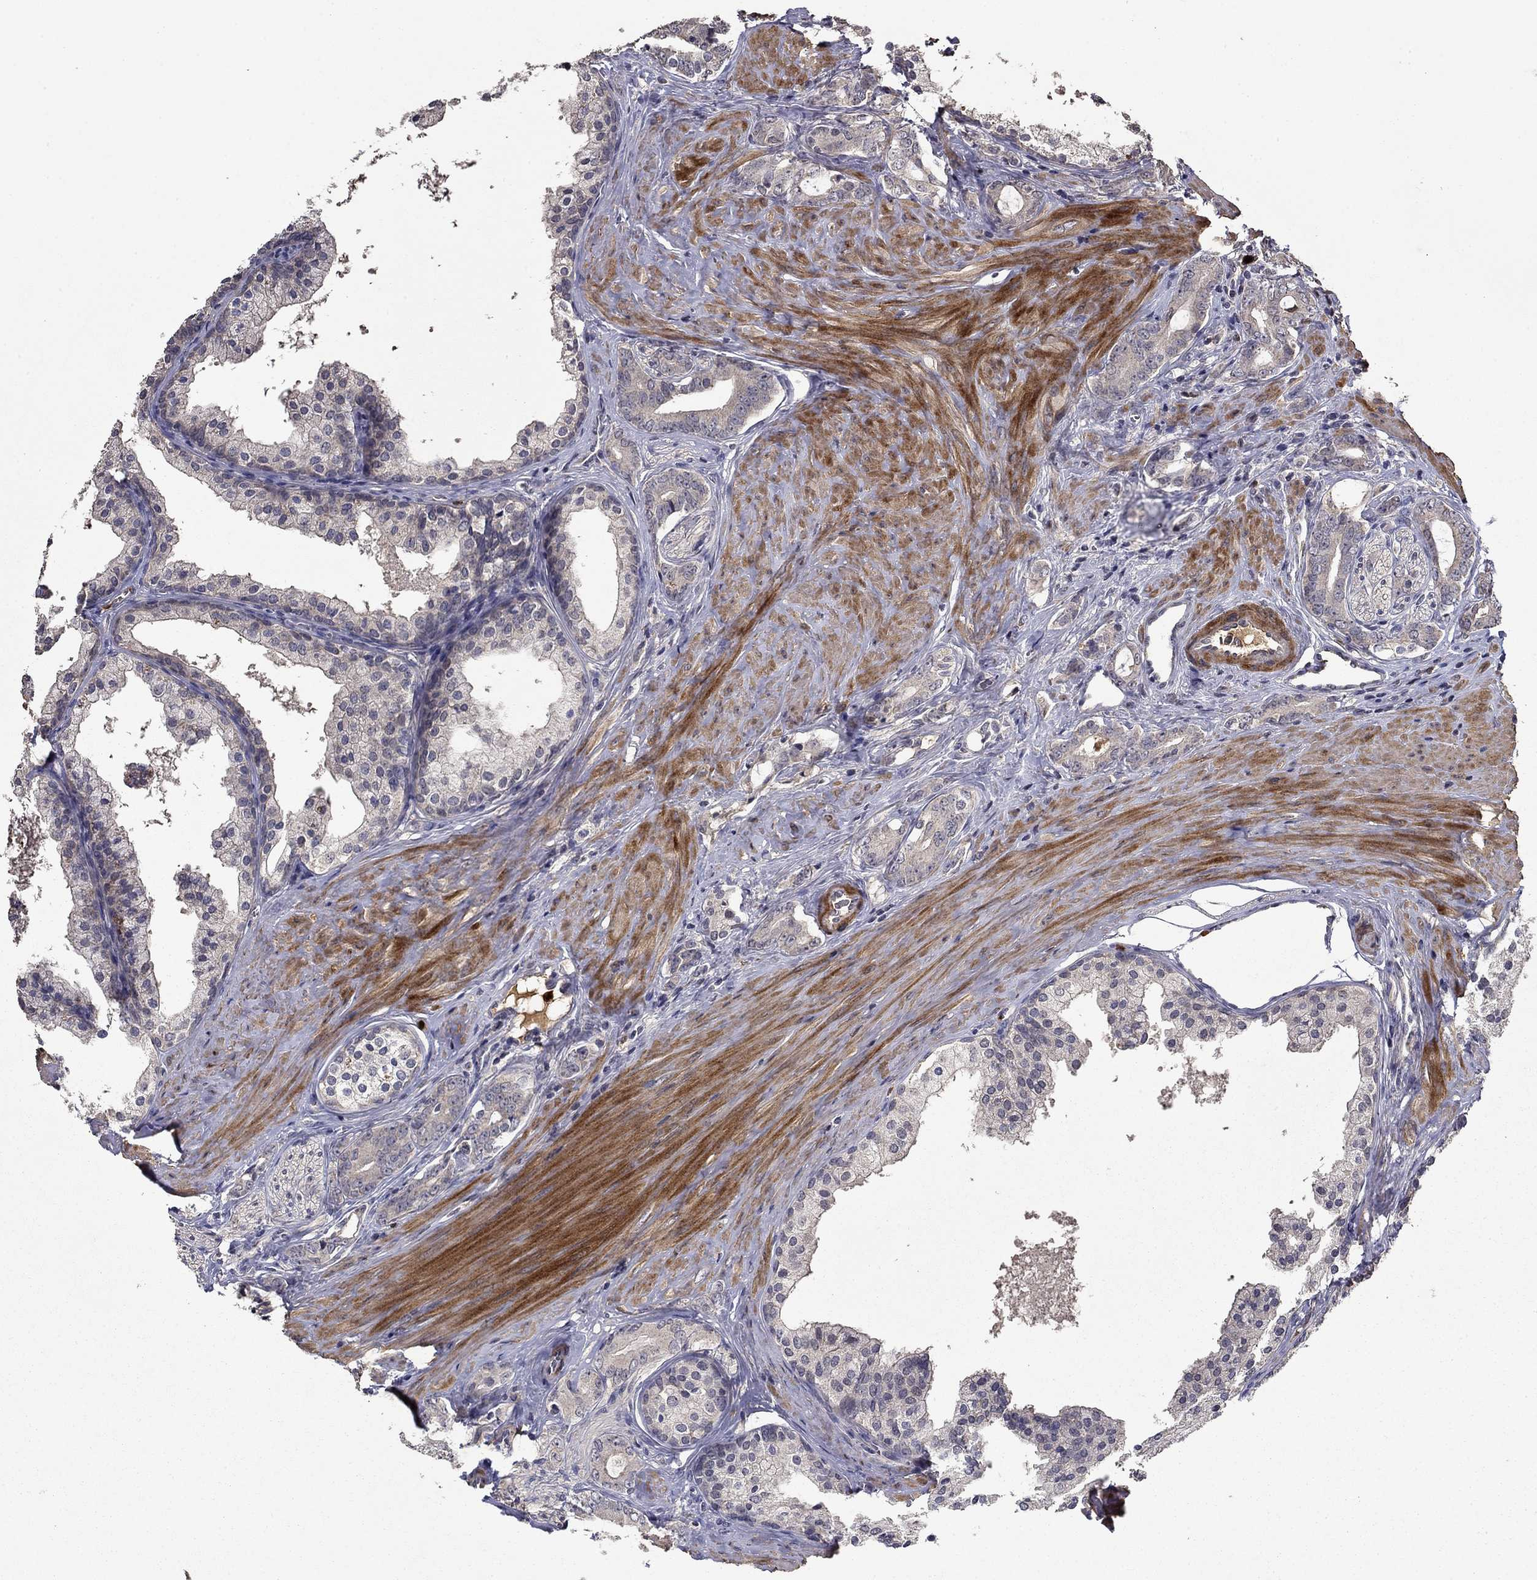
{"staining": {"intensity": "negative", "quantity": "none", "location": "none"}, "tissue": "prostate cancer", "cell_type": "Tumor cells", "image_type": "cancer", "snomed": [{"axis": "morphology", "description": "Adenocarcinoma, NOS"}, {"axis": "topography", "description": "Prostate"}], "caption": "The IHC histopathology image has no significant expression in tumor cells of prostate adenocarcinoma tissue. (Stains: DAB immunohistochemistry (IHC) with hematoxylin counter stain, Microscopy: brightfield microscopy at high magnification).", "gene": "SATB1", "patient": {"sex": "male", "age": 55}}